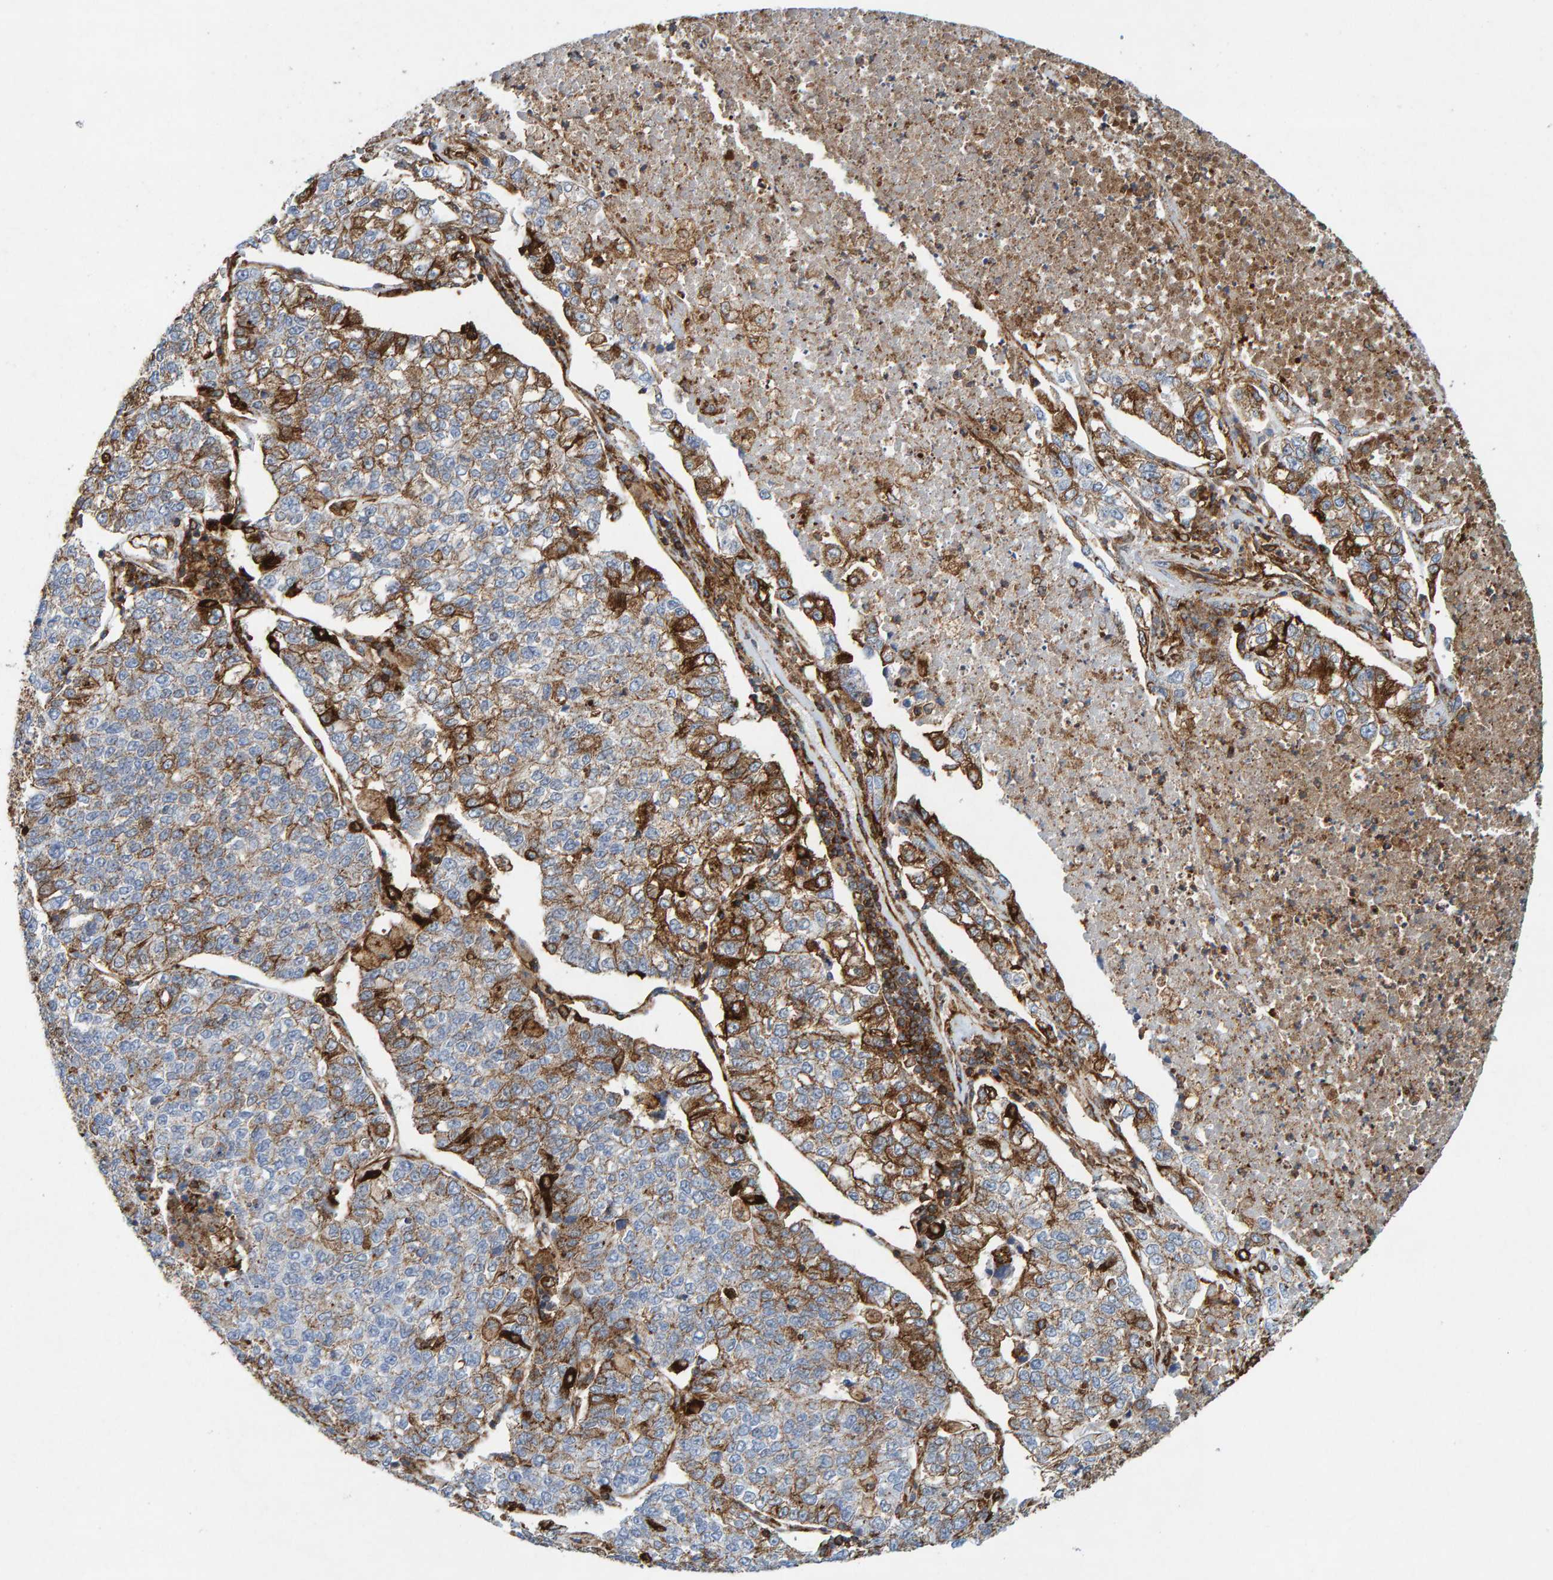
{"staining": {"intensity": "strong", "quantity": "<25%", "location": "cytoplasmic/membranous"}, "tissue": "lung cancer", "cell_type": "Tumor cells", "image_type": "cancer", "snomed": [{"axis": "morphology", "description": "Adenocarcinoma, NOS"}, {"axis": "topography", "description": "Lung"}], "caption": "DAB immunohistochemical staining of human lung cancer reveals strong cytoplasmic/membranous protein positivity in approximately <25% of tumor cells.", "gene": "MVP", "patient": {"sex": "male", "age": 49}}